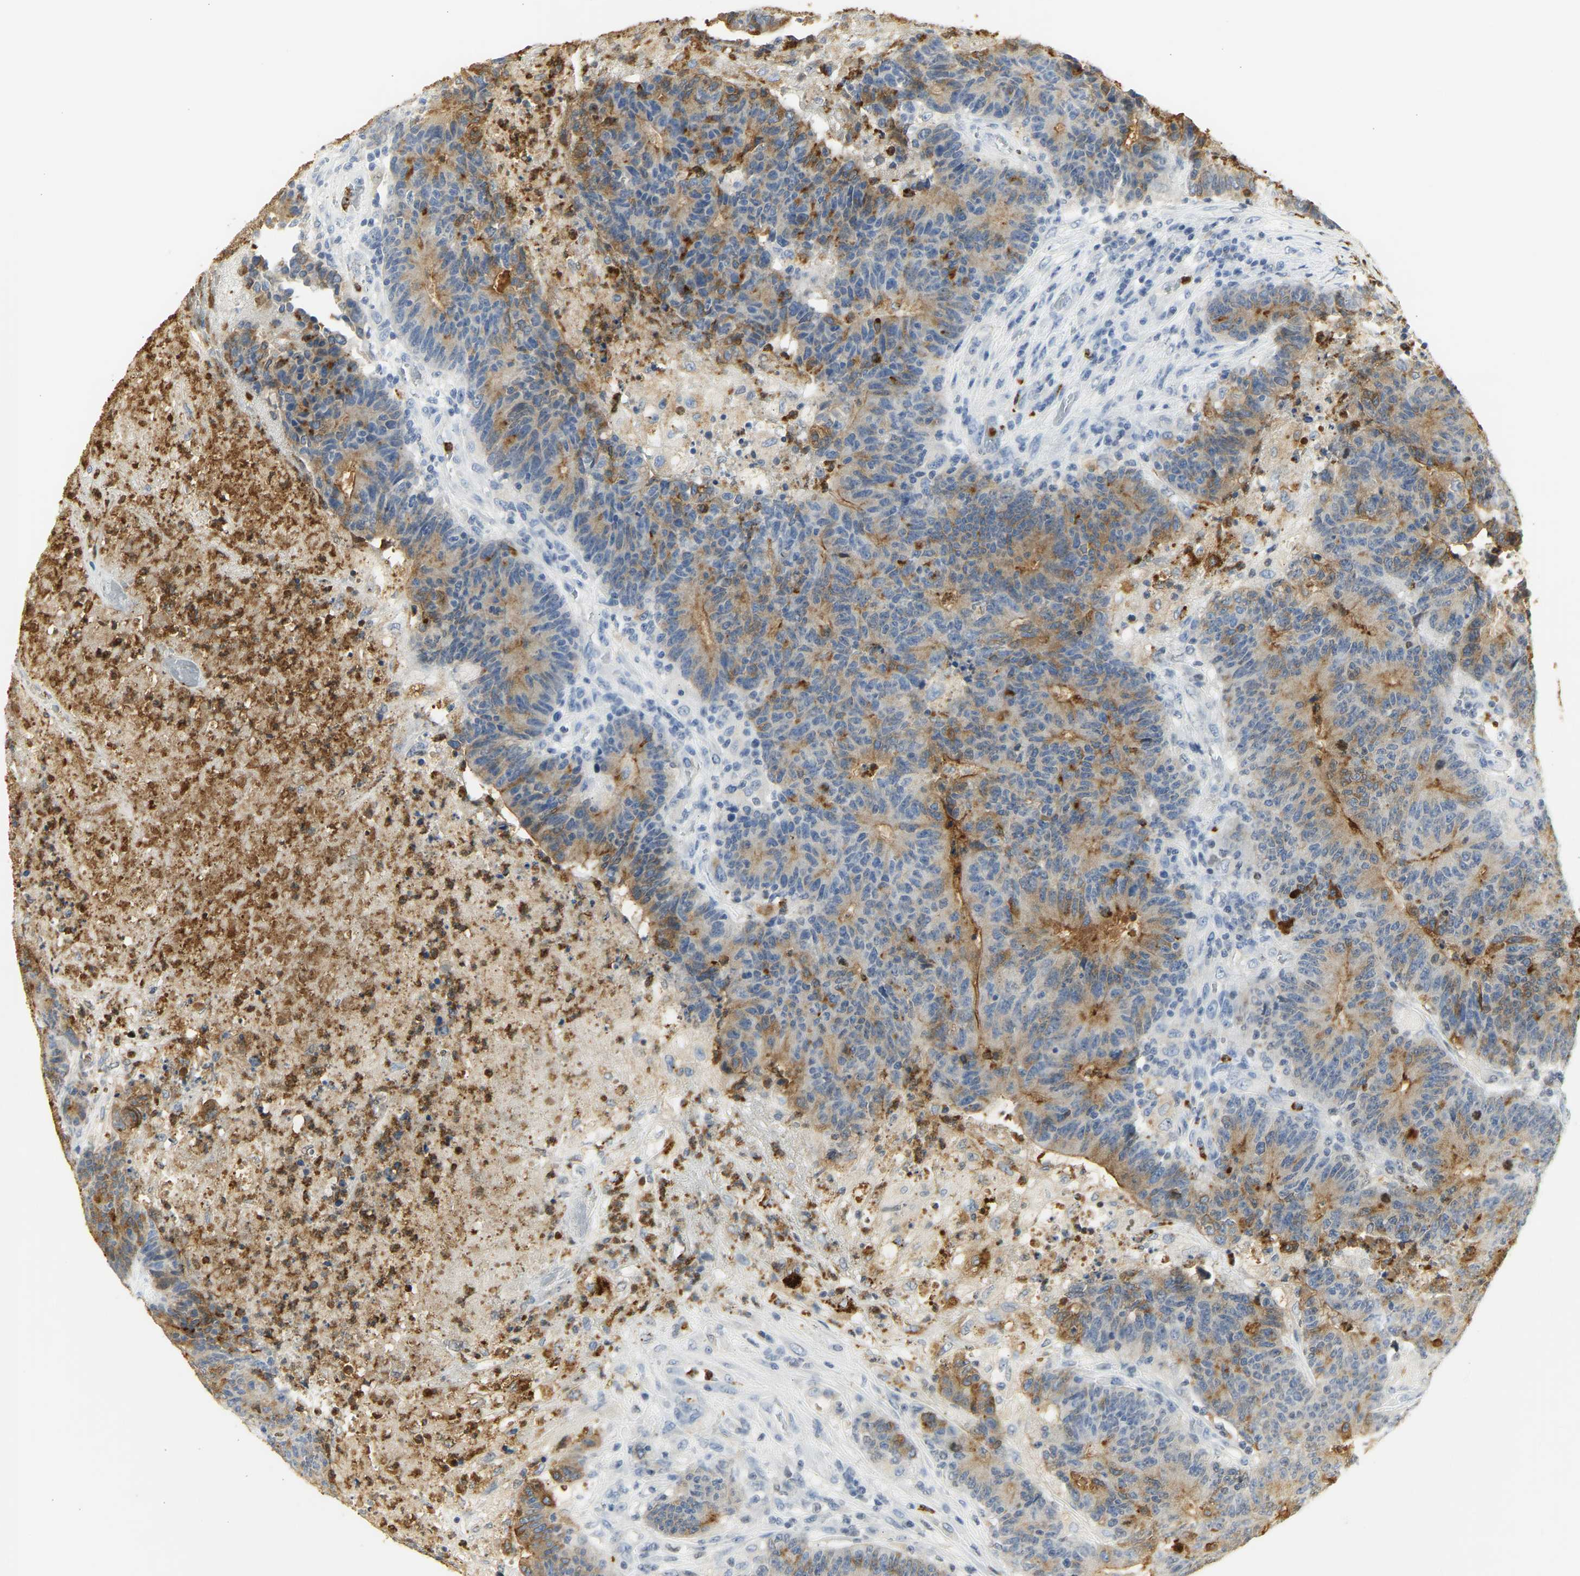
{"staining": {"intensity": "moderate", "quantity": ">75%", "location": "cytoplasmic/membranous"}, "tissue": "colorectal cancer", "cell_type": "Tumor cells", "image_type": "cancer", "snomed": [{"axis": "morphology", "description": "Normal tissue, NOS"}, {"axis": "morphology", "description": "Adenocarcinoma, NOS"}, {"axis": "topography", "description": "Colon"}], "caption": "Colorectal cancer stained with DAB (3,3'-diaminobenzidine) IHC reveals medium levels of moderate cytoplasmic/membranous expression in approximately >75% of tumor cells.", "gene": "CEACAM5", "patient": {"sex": "female", "age": 75}}